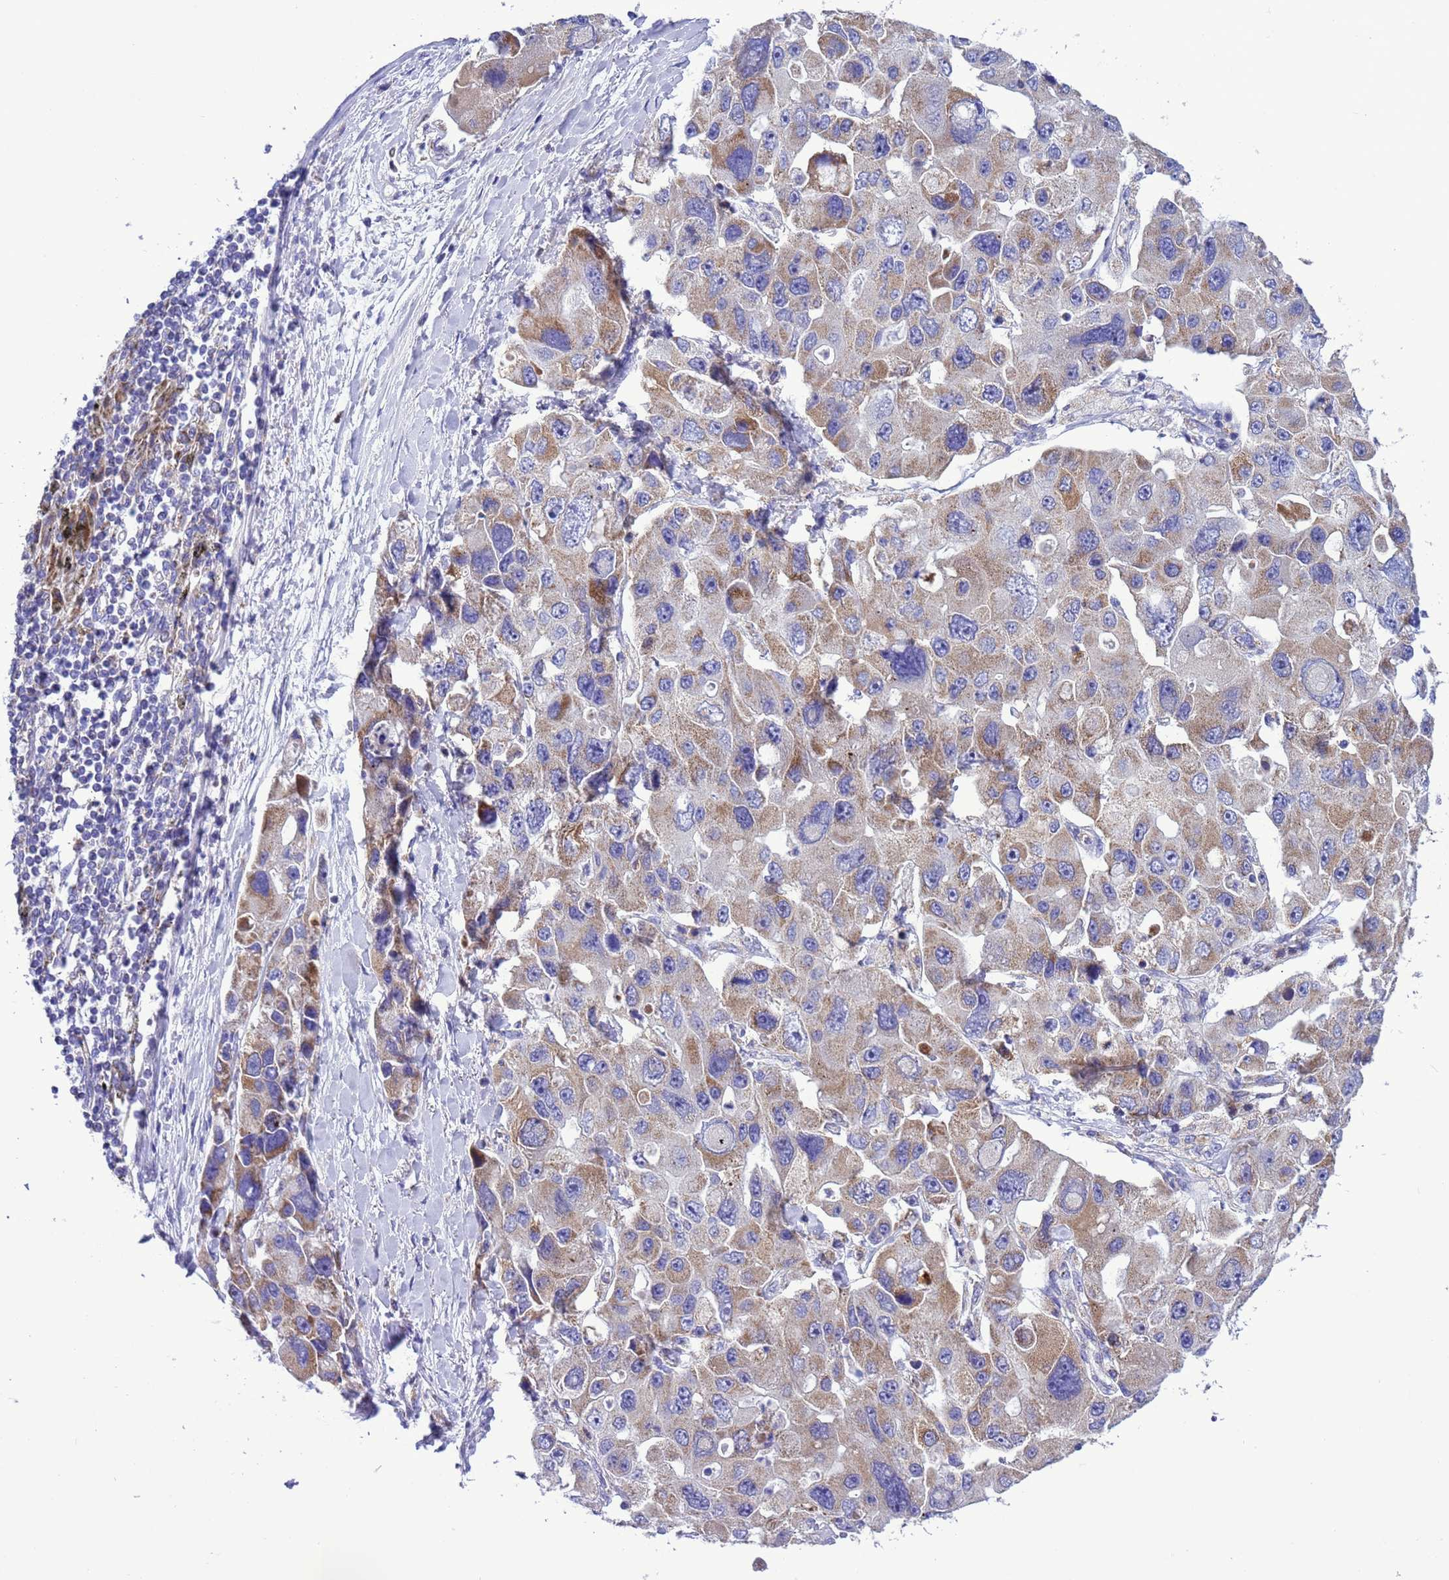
{"staining": {"intensity": "moderate", "quantity": "25%-75%", "location": "cytoplasmic/membranous"}, "tissue": "lung cancer", "cell_type": "Tumor cells", "image_type": "cancer", "snomed": [{"axis": "morphology", "description": "Adenocarcinoma, NOS"}, {"axis": "topography", "description": "Lung"}], "caption": "Human lung cancer (adenocarcinoma) stained with a brown dye shows moderate cytoplasmic/membranous positive staining in approximately 25%-75% of tumor cells.", "gene": "CCDC191", "patient": {"sex": "female", "age": 54}}